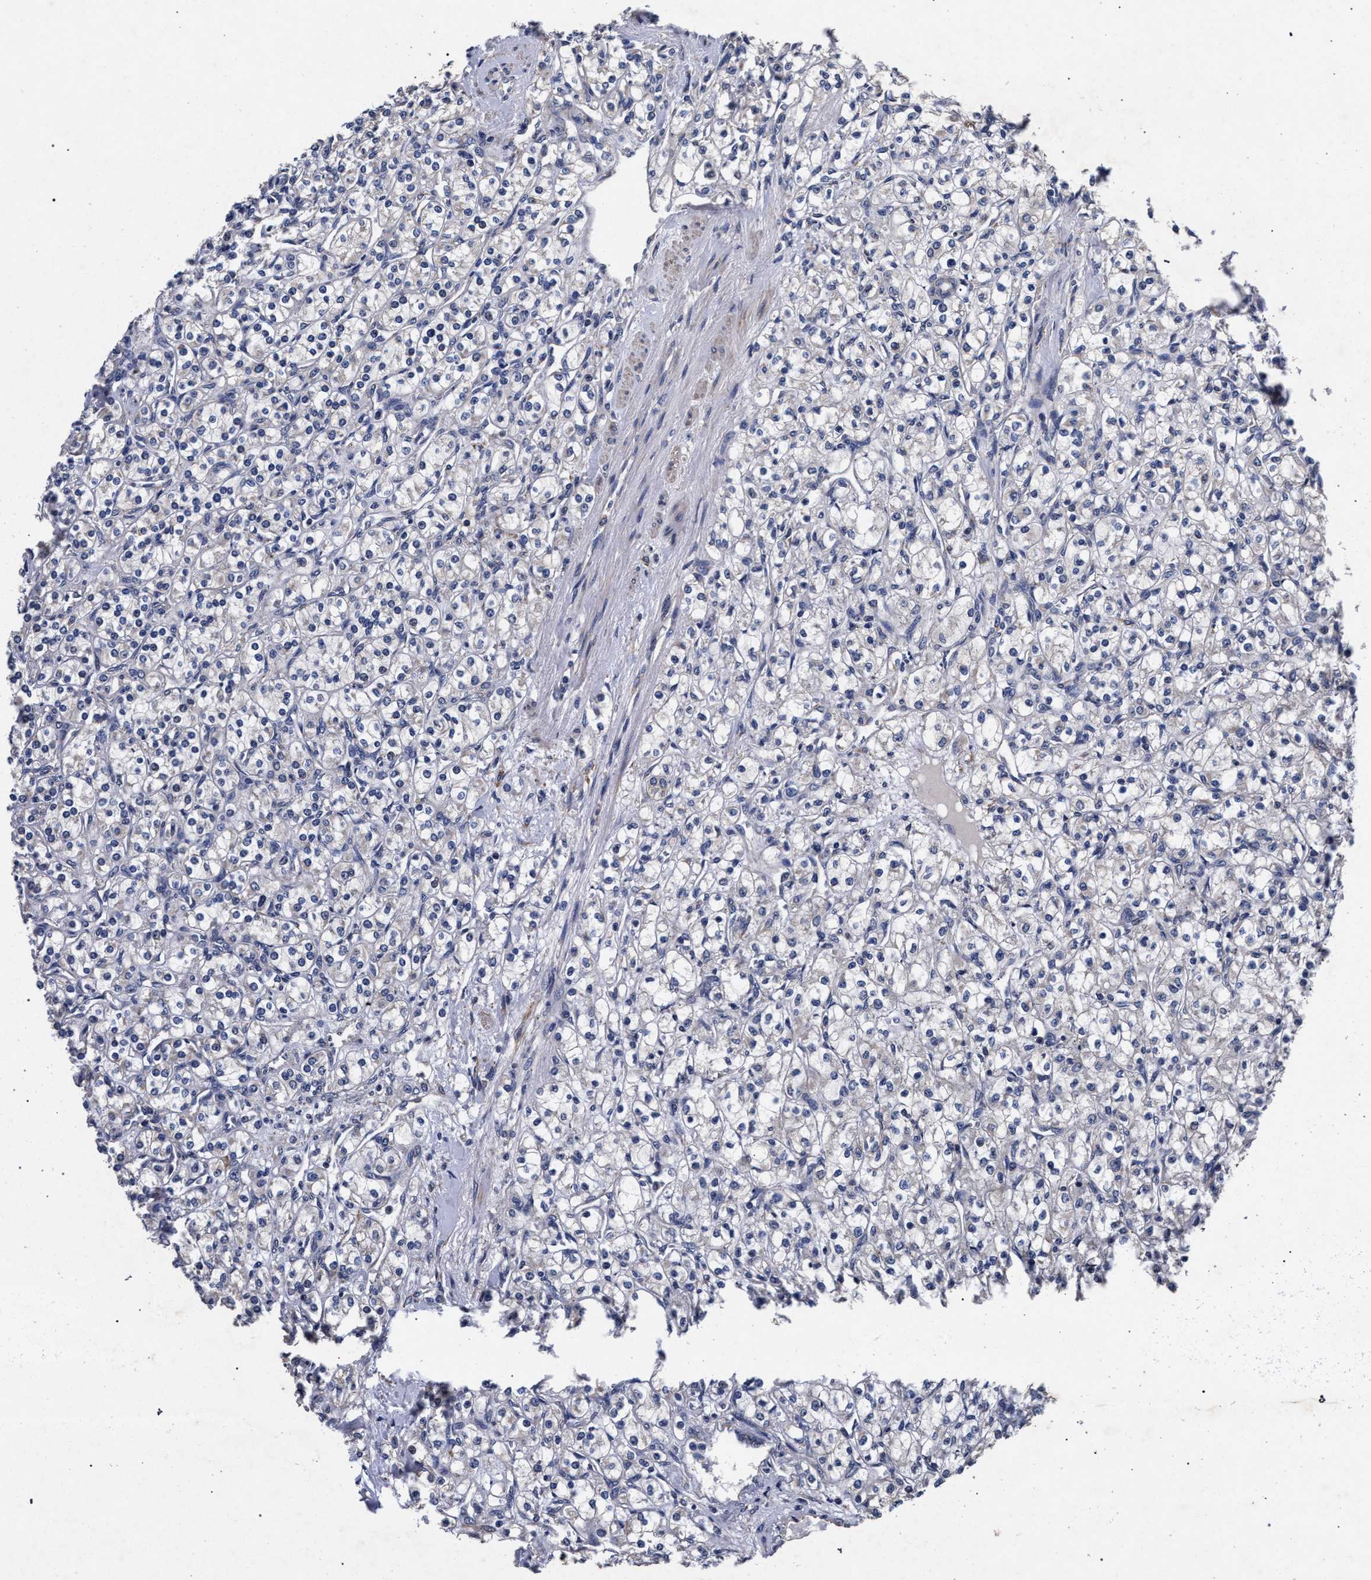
{"staining": {"intensity": "negative", "quantity": "none", "location": "none"}, "tissue": "renal cancer", "cell_type": "Tumor cells", "image_type": "cancer", "snomed": [{"axis": "morphology", "description": "Adenocarcinoma, NOS"}, {"axis": "topography", "description": "Kidney"}], "caption": "A photomicrograph of human renal adenocarcinoma is negative for staining in tumor cells. (DAB immunohistochemistry (IHC) visualized using brightfield microscopy, high magnification).", "gene": "CFAP95", "patient": {"sex": "male", "age": 77}}